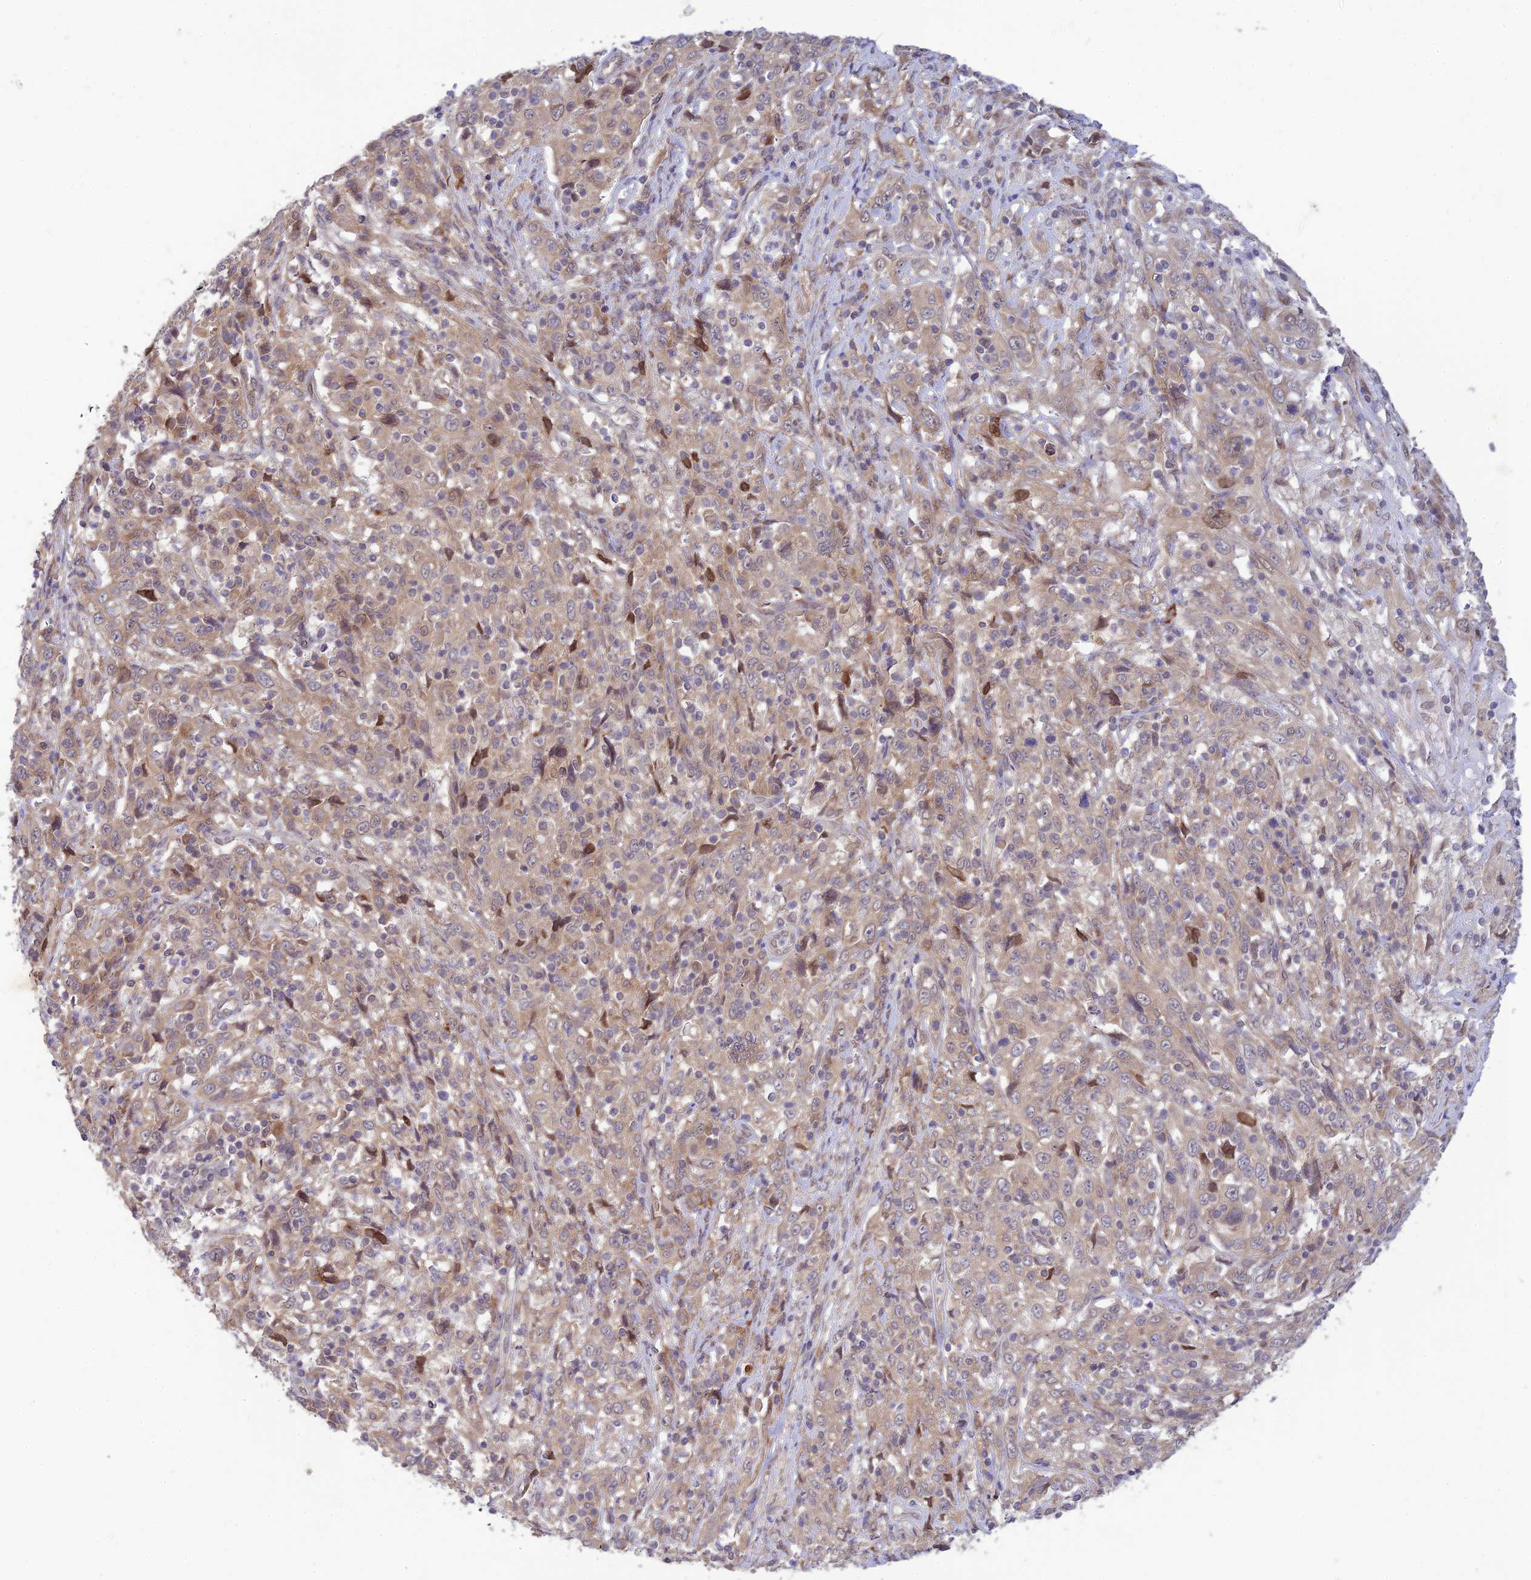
{"staining": {"intensity": "moderate", "quantity": "<25%", "location": "nuclear"}, "tissue": "cervical cancer", "cell_type": "Tumor cells", "image_type": "cancer", "snomed": [{"axis": "morphology", "description": "Squamous cell carcinoma, NOS"}, {"axis": "topography", "description": "Cervix"}], "caption": "Immunohistochemistry image of neoplastic tissue: human cervical cancer (squamous cell carcinoma) stained using immunohistochemistry displays low levels of moderate protein expression localized specifically in the nuclear of tumor cells, appearing as a nuclear brown color.", "gene": "SKIC8", "patient": {"sex": "female", "age": 46}}